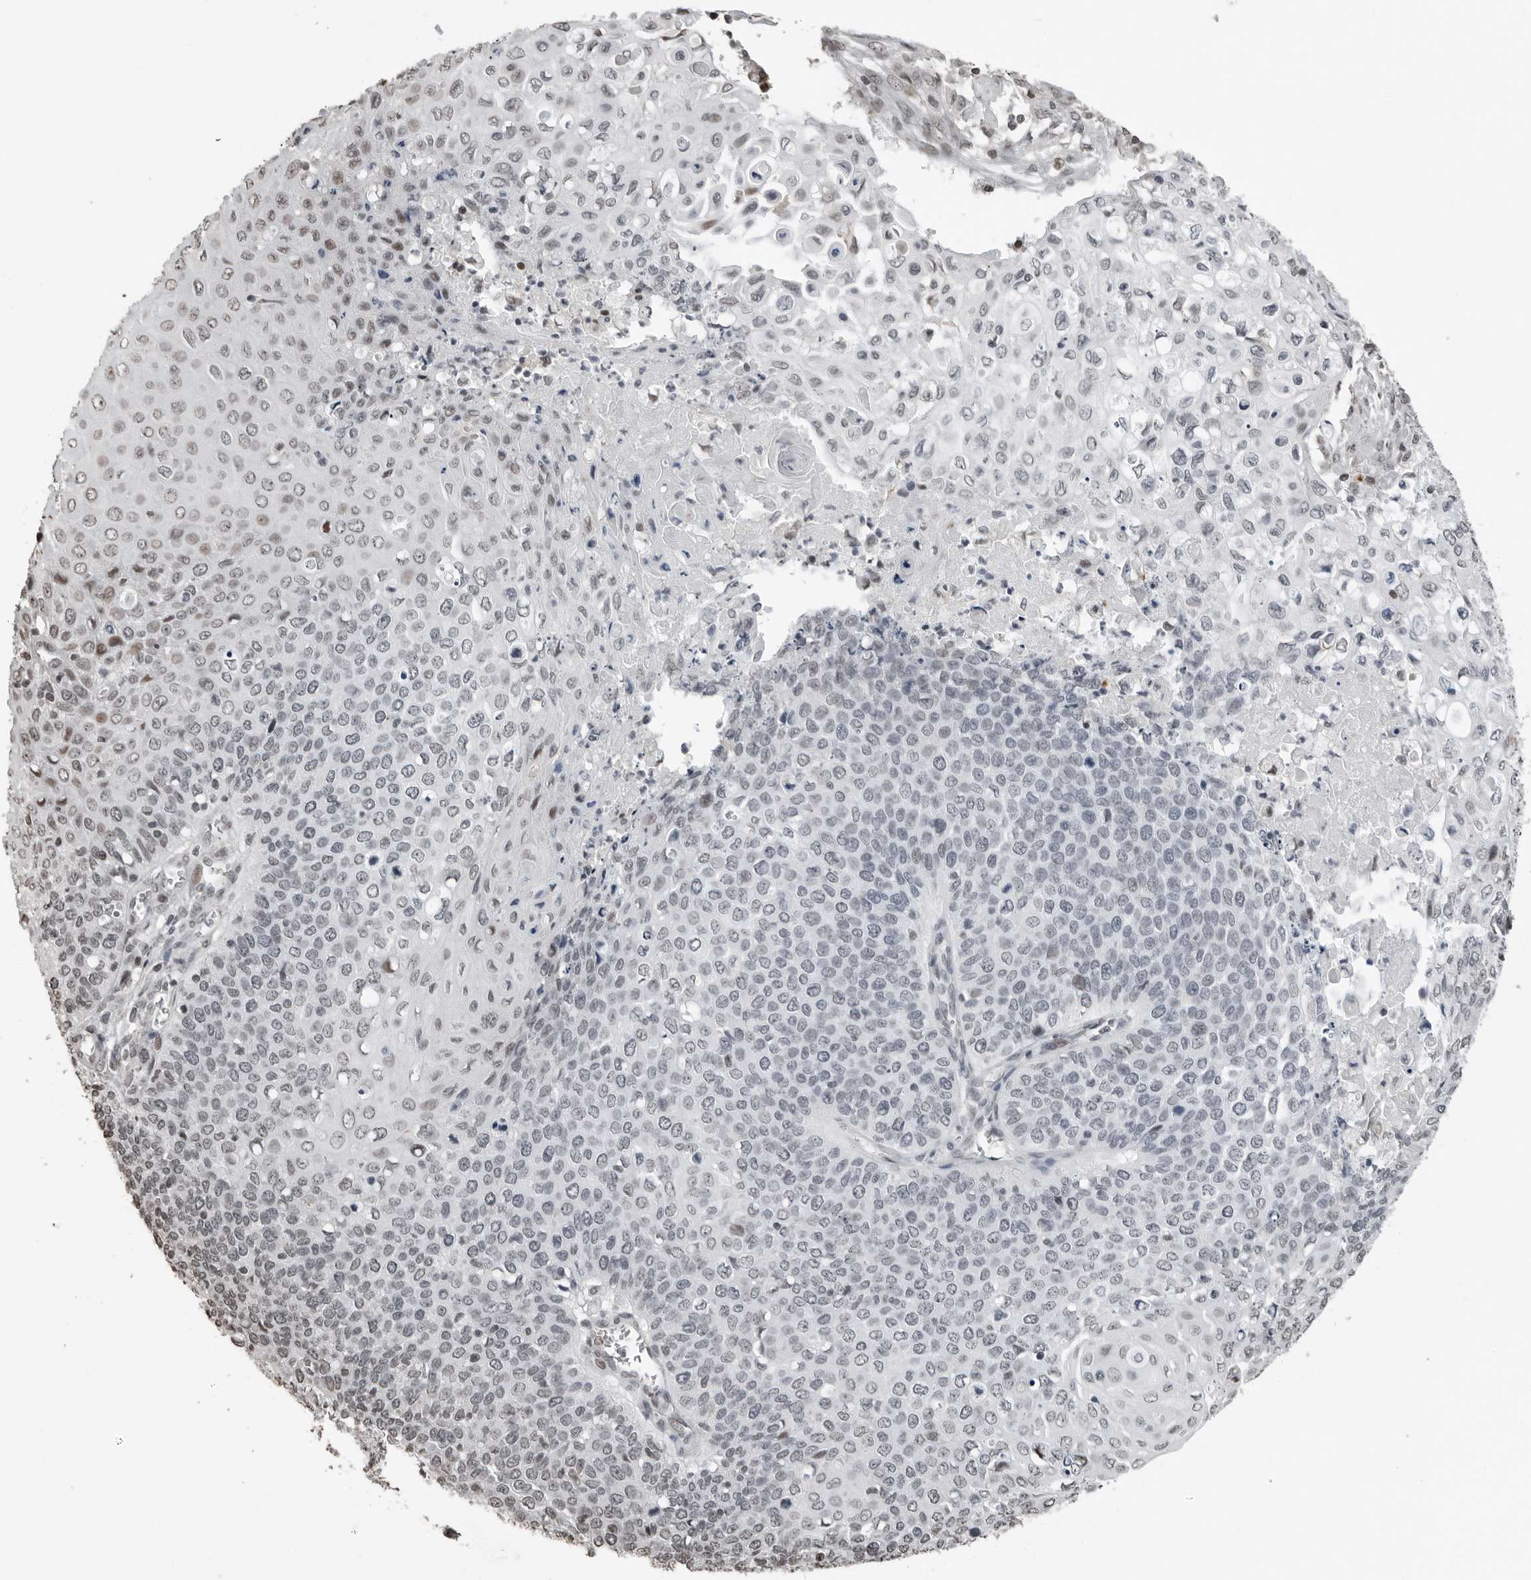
{"staining": {"intensity": "negative", "quantity": "none", "location": "none"}, "tissue": "cervical cancer", "cell_type": "Tumor cells", "image_type": "cancer", "snomed": [{"axis": "morphology", "description": "Squamous cell carcinoma, NOS"}, {"axis": "topography", "description": "Cervix"}], "caption": "Immunohistochemistry (IHC) photomicrograph of neoplastic tissue: cervical squamous cell carcinoma stained with DAB (3,3'-diaminobenzidine) reveals no significant protein expression in tumor cells.", "gene": "ORC1", "patient": {"sex": "female", "age": 39}}